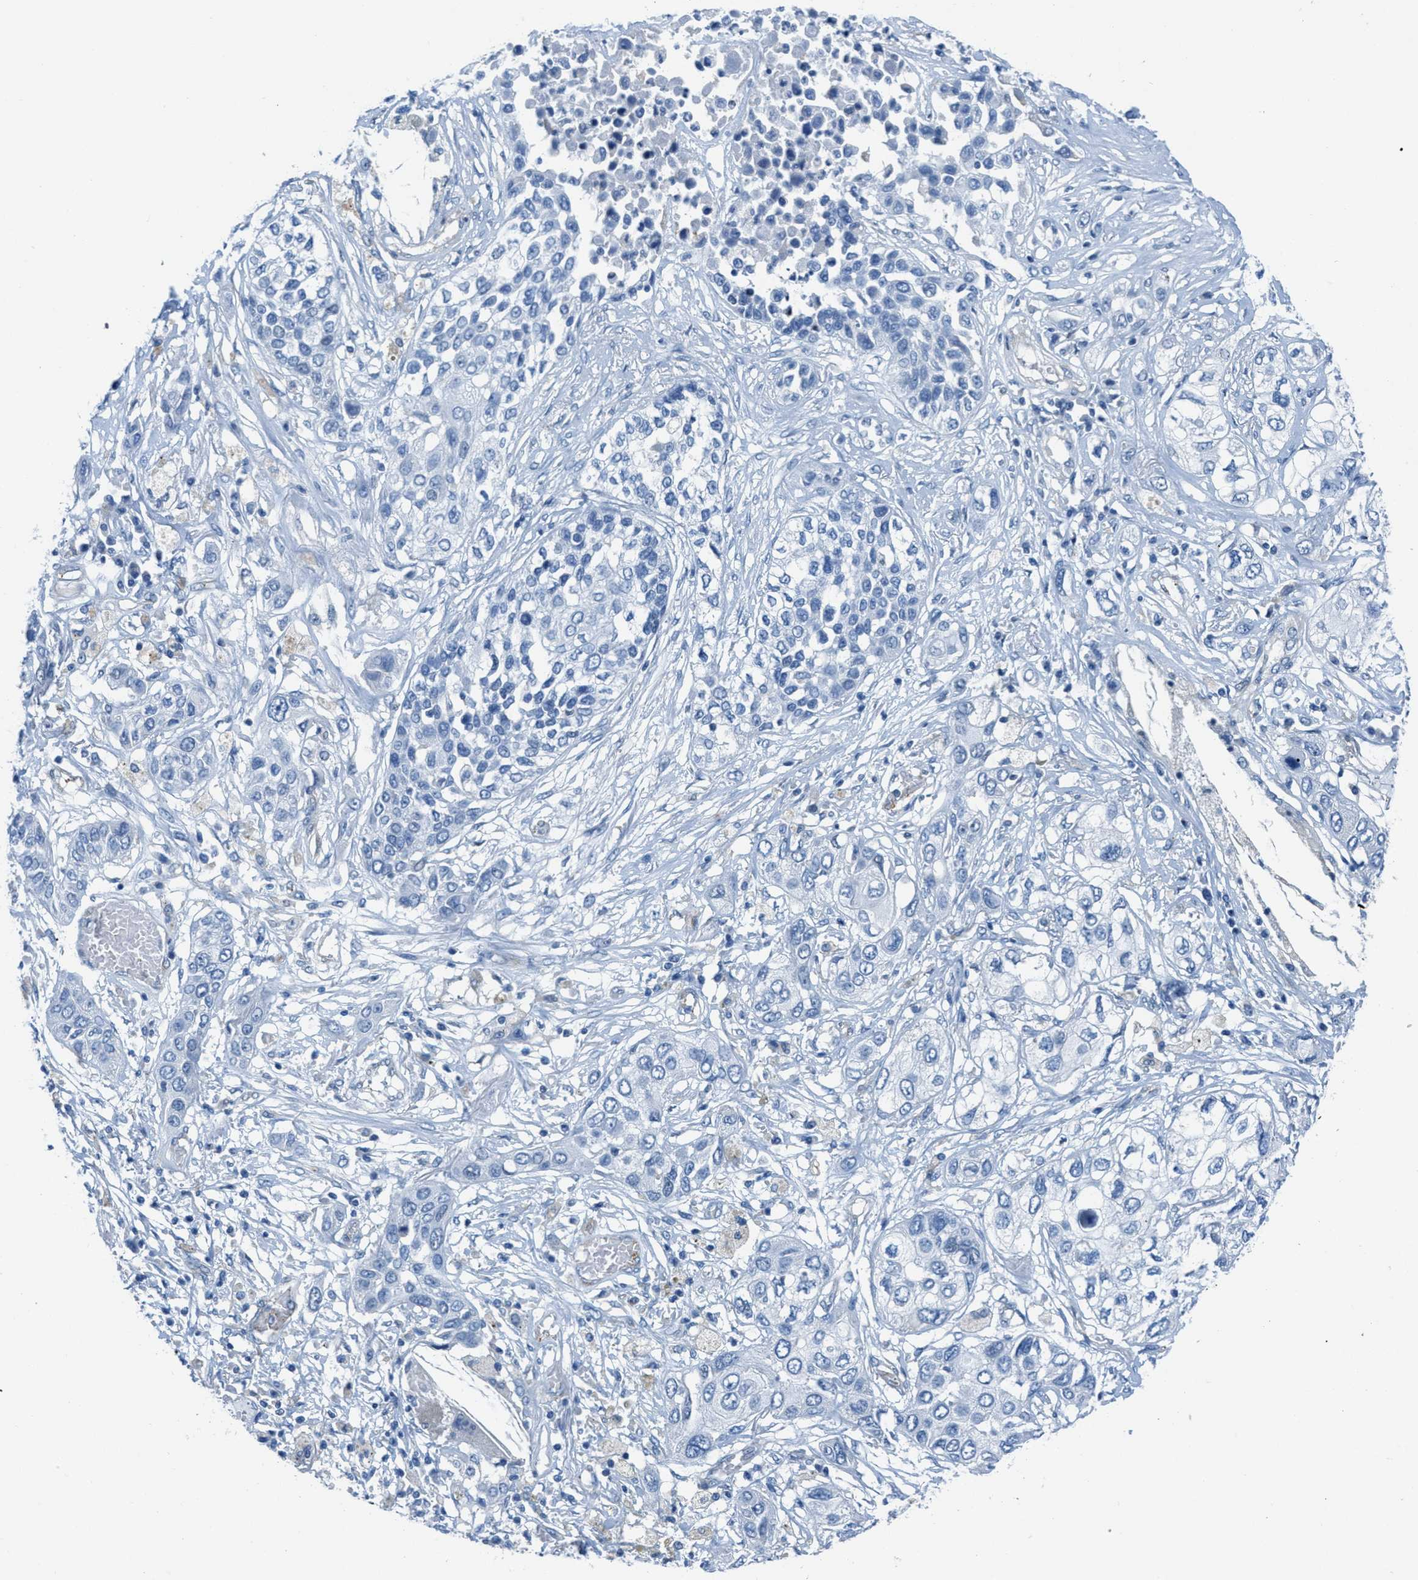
{"staining": {"intensity": "negative", "quantity": "none", "location": "none"}, "tissue": "lung cancer", "cell_type": "Tumor cells", "image_type": "cancer", "snomed": [{"axis": "morphology", "description": "Squamous cell carcinoma, NOS"}, {"axis": "topography", "description": "Lung"}], "caption": "This is an immunohistochemistry (IHC) micrograph of lung cancer. There is no positivity in tumor cells.", "gene": "MAPRE2", "patient": {"sex": "male", "age": 65}}